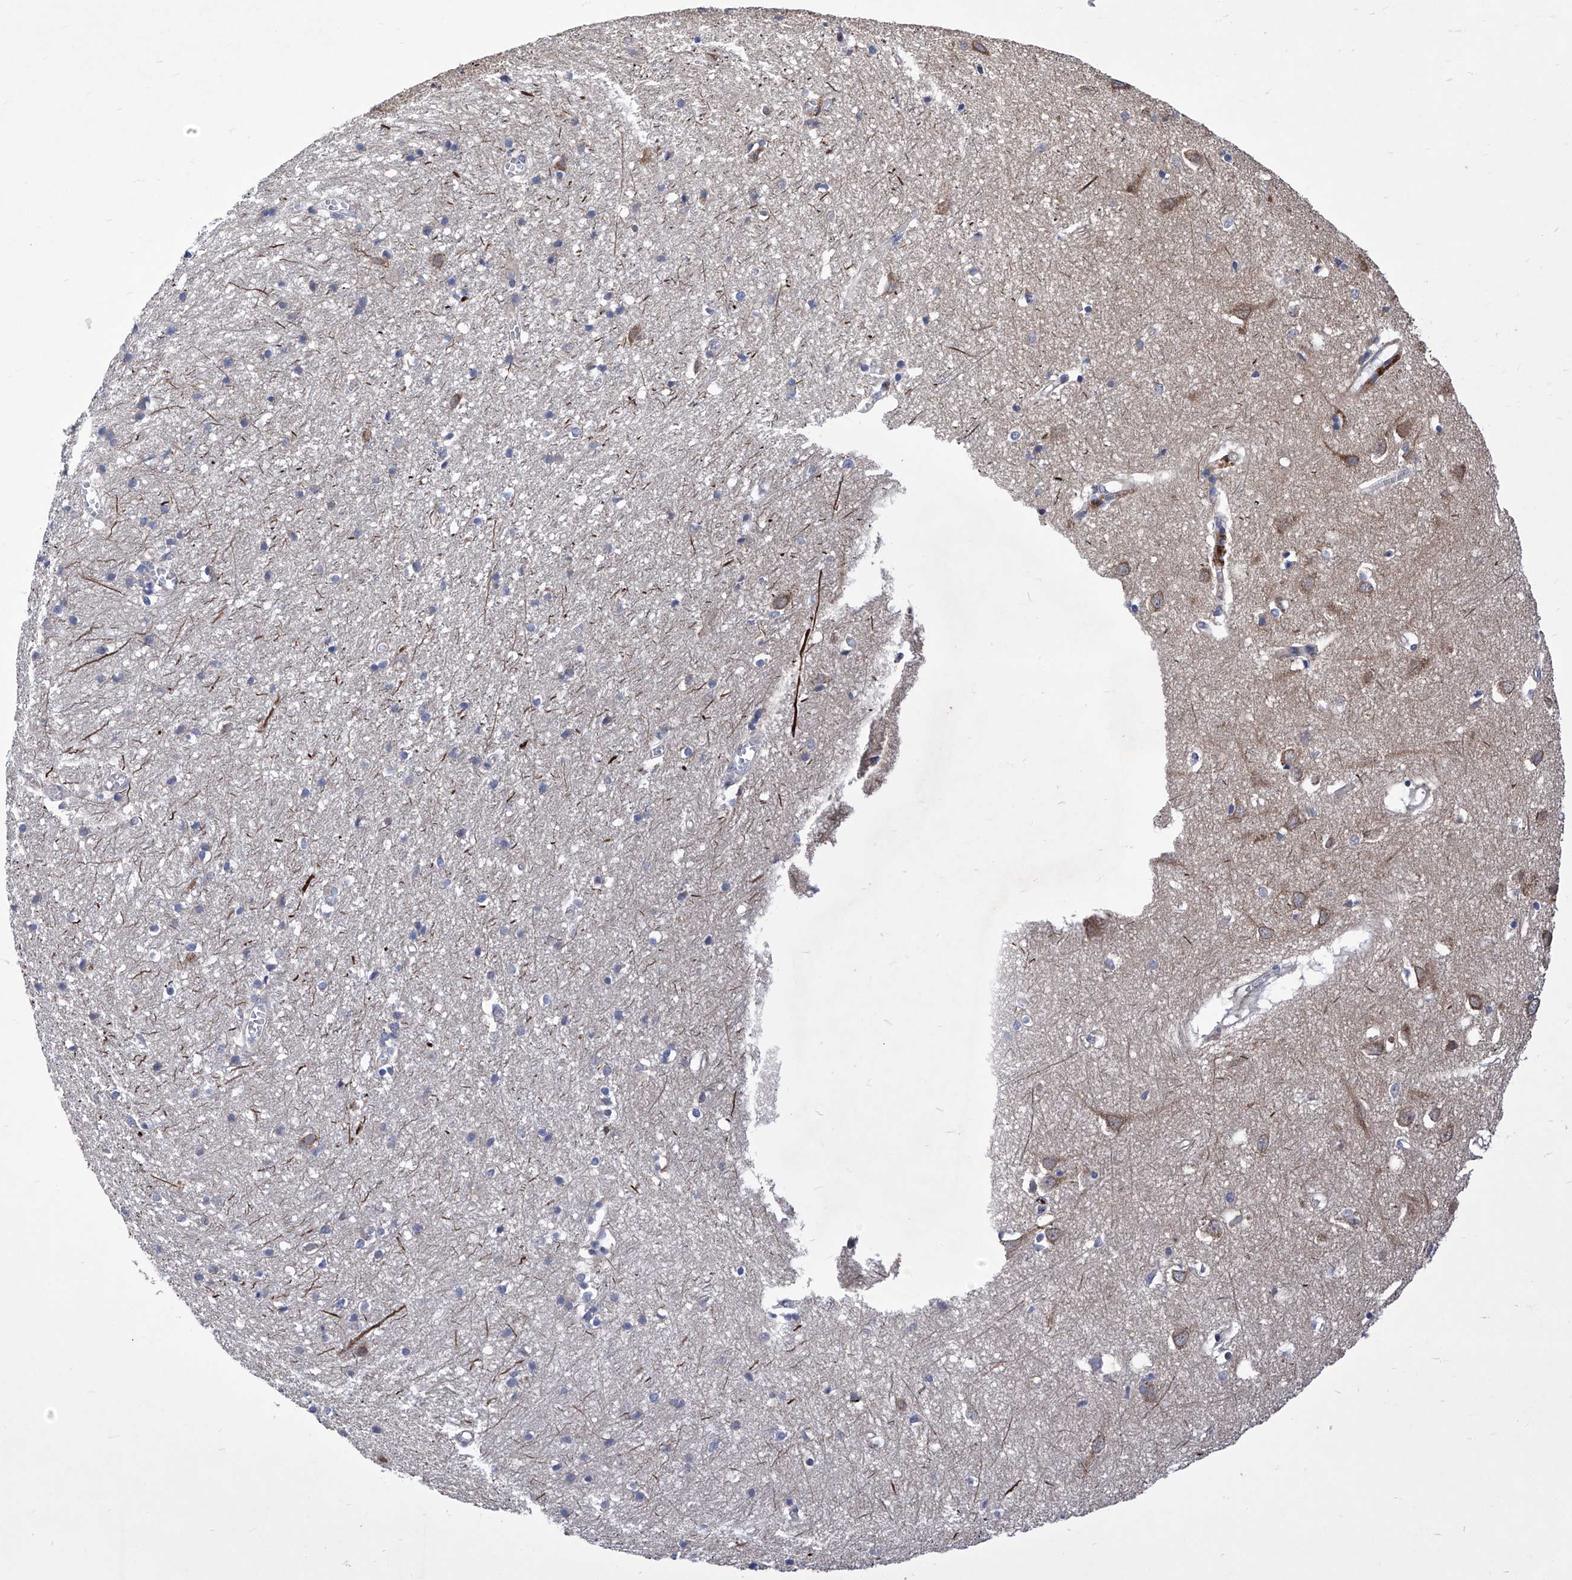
{"staining": {"intensity": "weak", "quantity": ">75%", "location": "cytoplasmic/membranous"}, "tissue": "cerebral cortex", "cell_type": "Endothelial cells", "image_type": "normal", "snomed": [{"axis": "morphology", "description": "Normal tissue, NOS"}, {"axis": "topography", "description": "Cerebral cortex"}], "caption": "The photomicrograph exhibits staining of unremarkable cerebral cortex, revealing weak cytoplasmic/membranous protein expression (brown color) within endothelial cells. The staining is performed using DAB brown chromogen to label protein expression. The nuclei are counter-stained blue using hematoxylin.", "gene": "KTI12", "patient": {"sex": "female", "age": 64}}